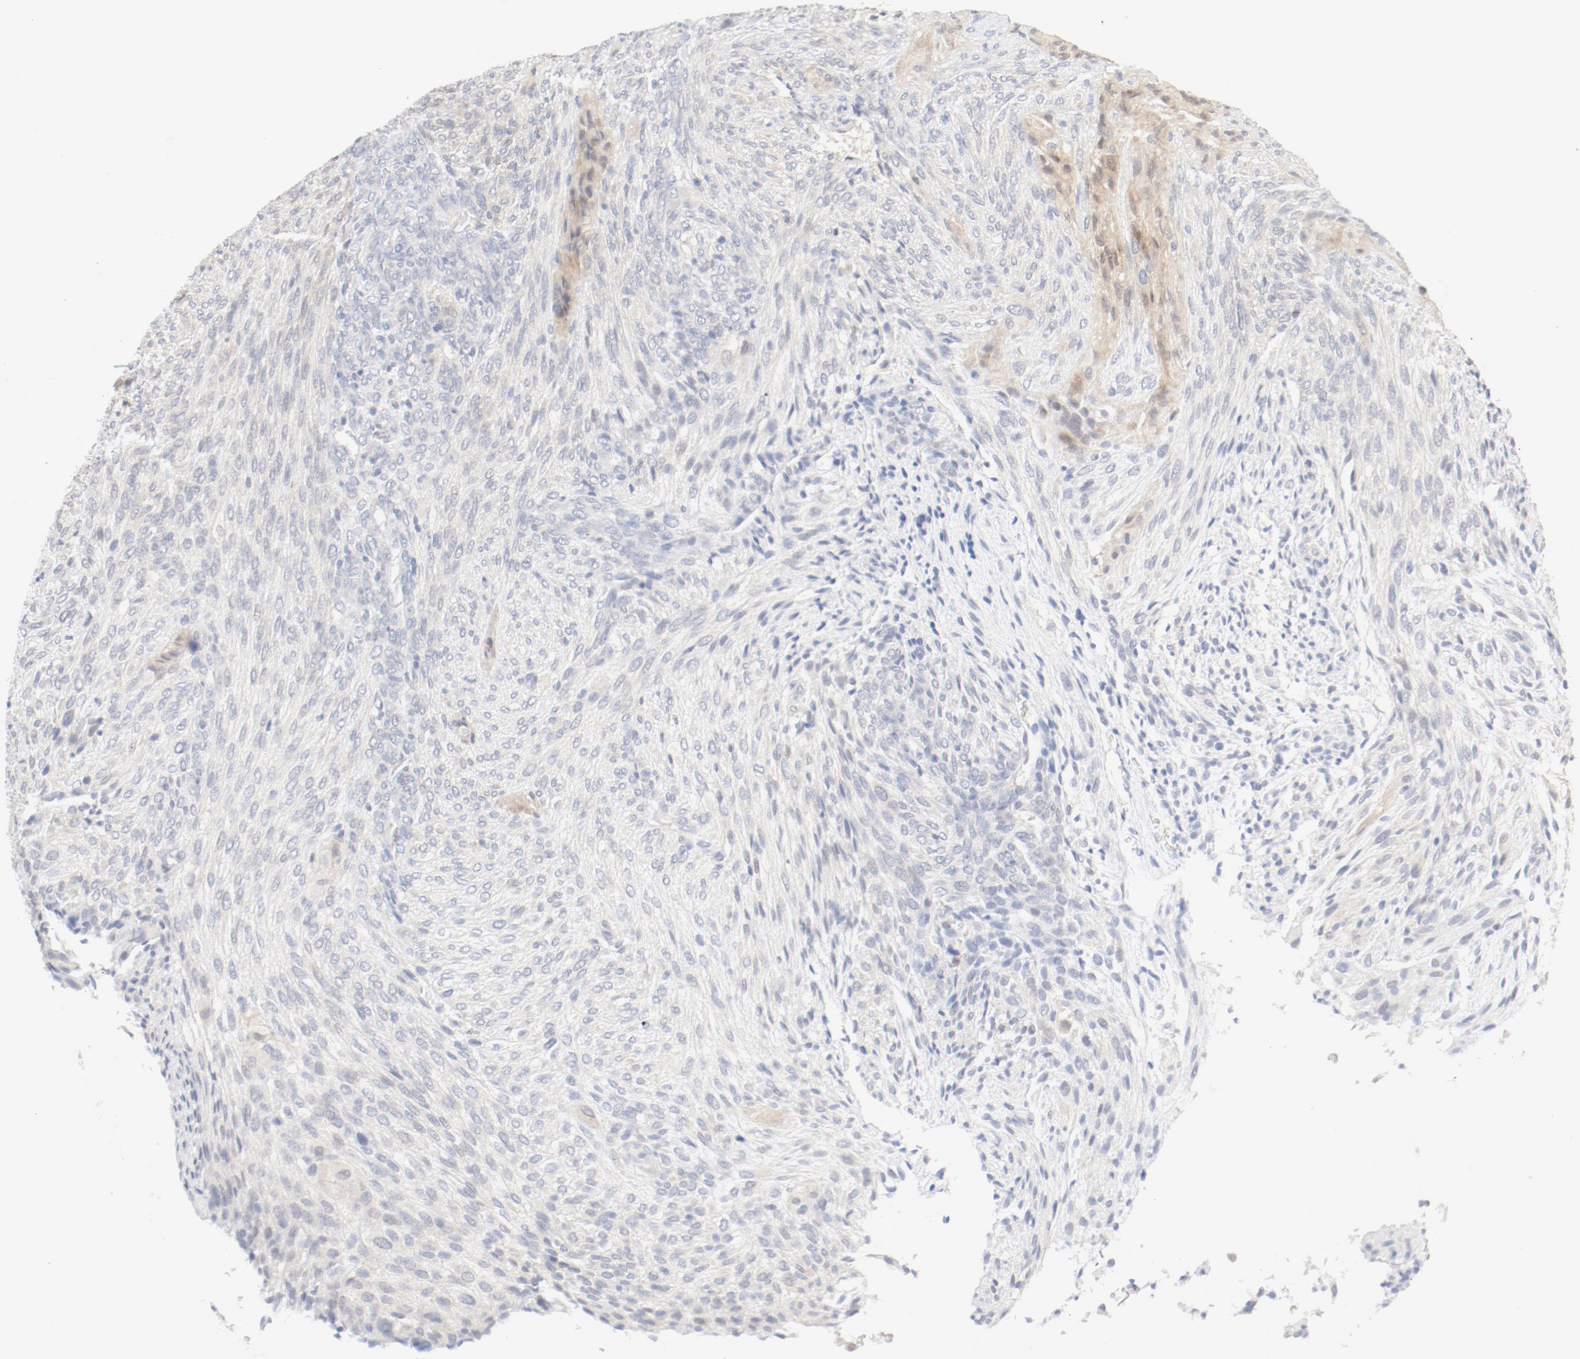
{"staining": {"intensity": "weak", "quantity": "<25%", "location": "cytoplasmic/membranous"}, "tissue": "glioma", "cell_type": "Tumor cells", "image_type": "cancer", "snomed": [{"axis": "morphology", "description": "Glioma, malignant, High grade"}, {"axis": "topography", "description": "Cerebral cortex"}], "caption": "This is an immunohistochemistry (IHC) histopathology image of human malignant glioma (high-grade). There is no expression in tumor cells.", "gene": "PGM1", "patient": {"sex": "female", "age": 55}}